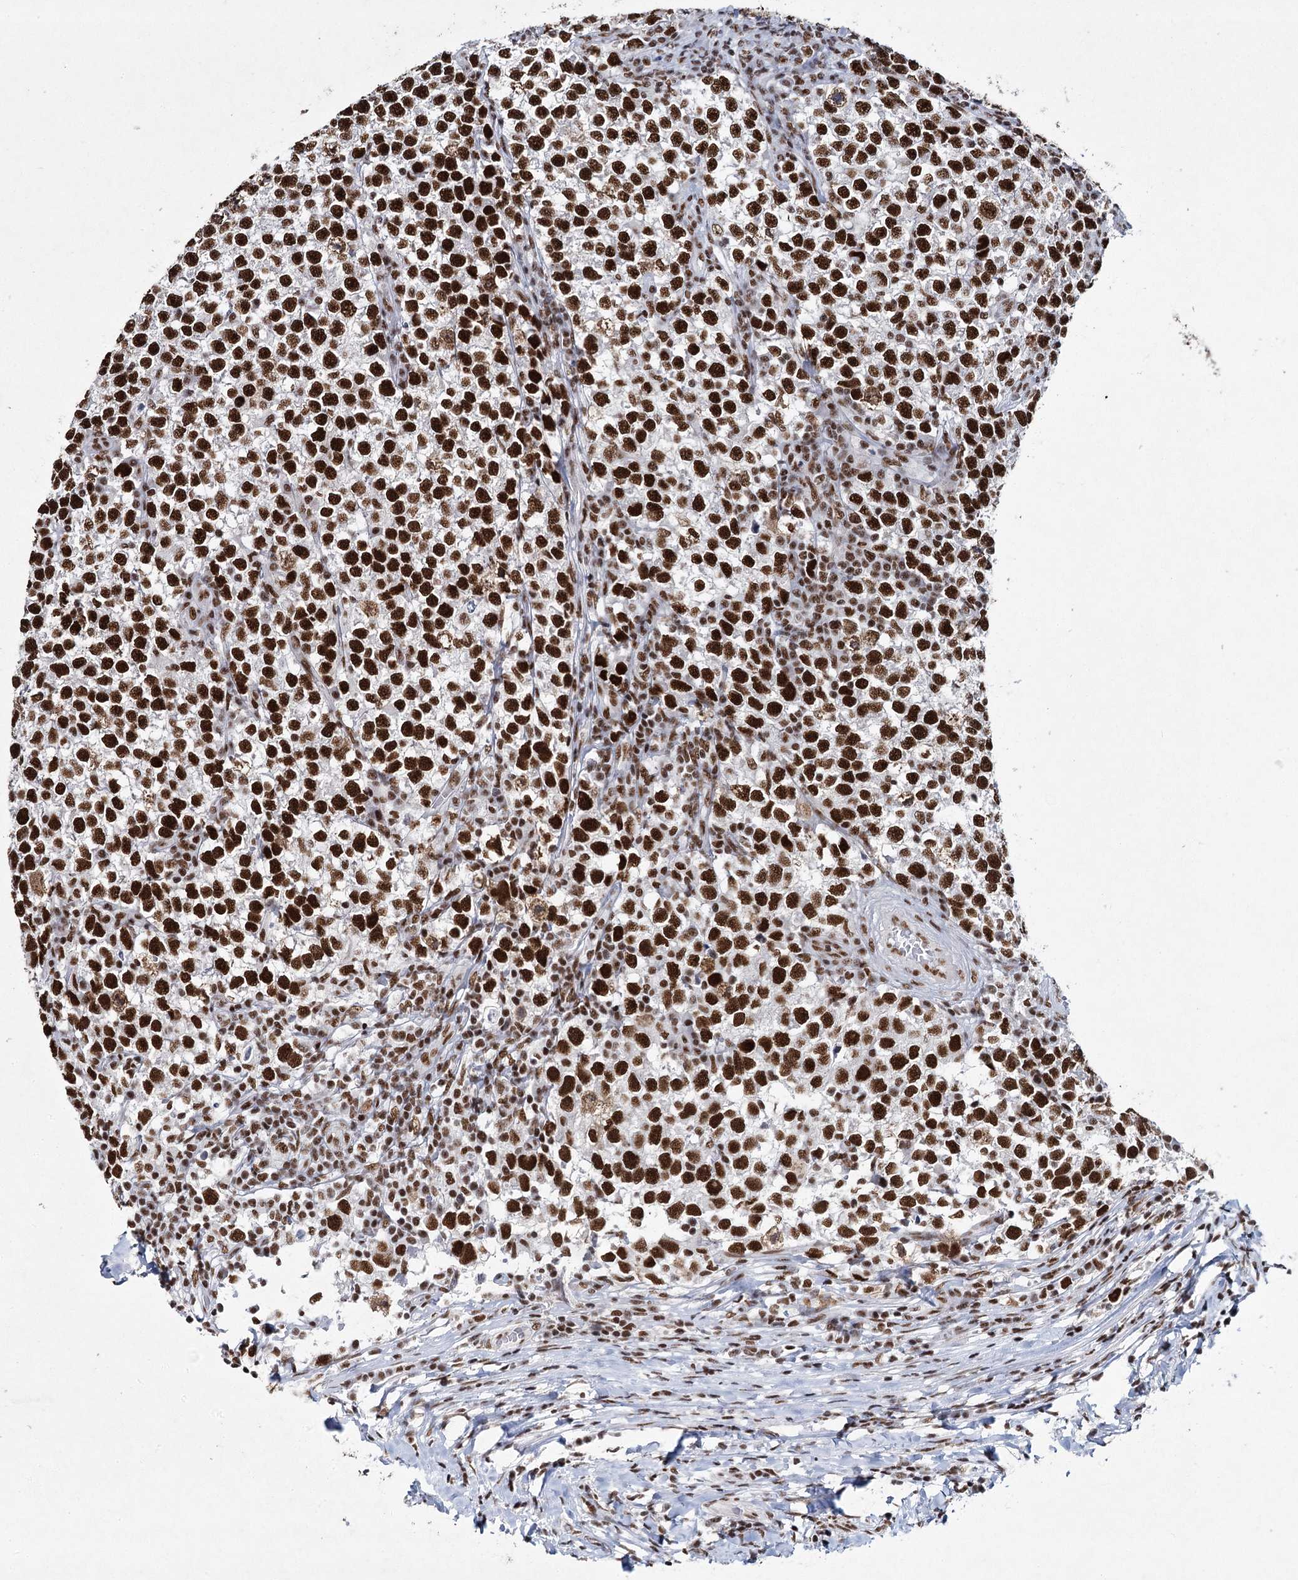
{"staining": {"intensity": "strong", "quantity": ">75%", "location": "nuclear"}, "tissue": "testis cancer", "cell_type": "Tumor cells", "image_type": "cancer", "snomed": [{"axis": "morphology", "description": "Normal tissue, NOS"}, {"axis": "morphology", "description": "Seminoma, NOS"}, {"axis": "topography", "description": "Testis"}], "caption": "Seminoma (testis) stained for a protein reveals strong nuclear positivity in tumor cells. Using DAB (brown) and hematoxylin (blue) stains, captured at high magnification using brightfield microscopy.", "gene": "SCAF8", "patient": {"sex": "male", "age": 43}}